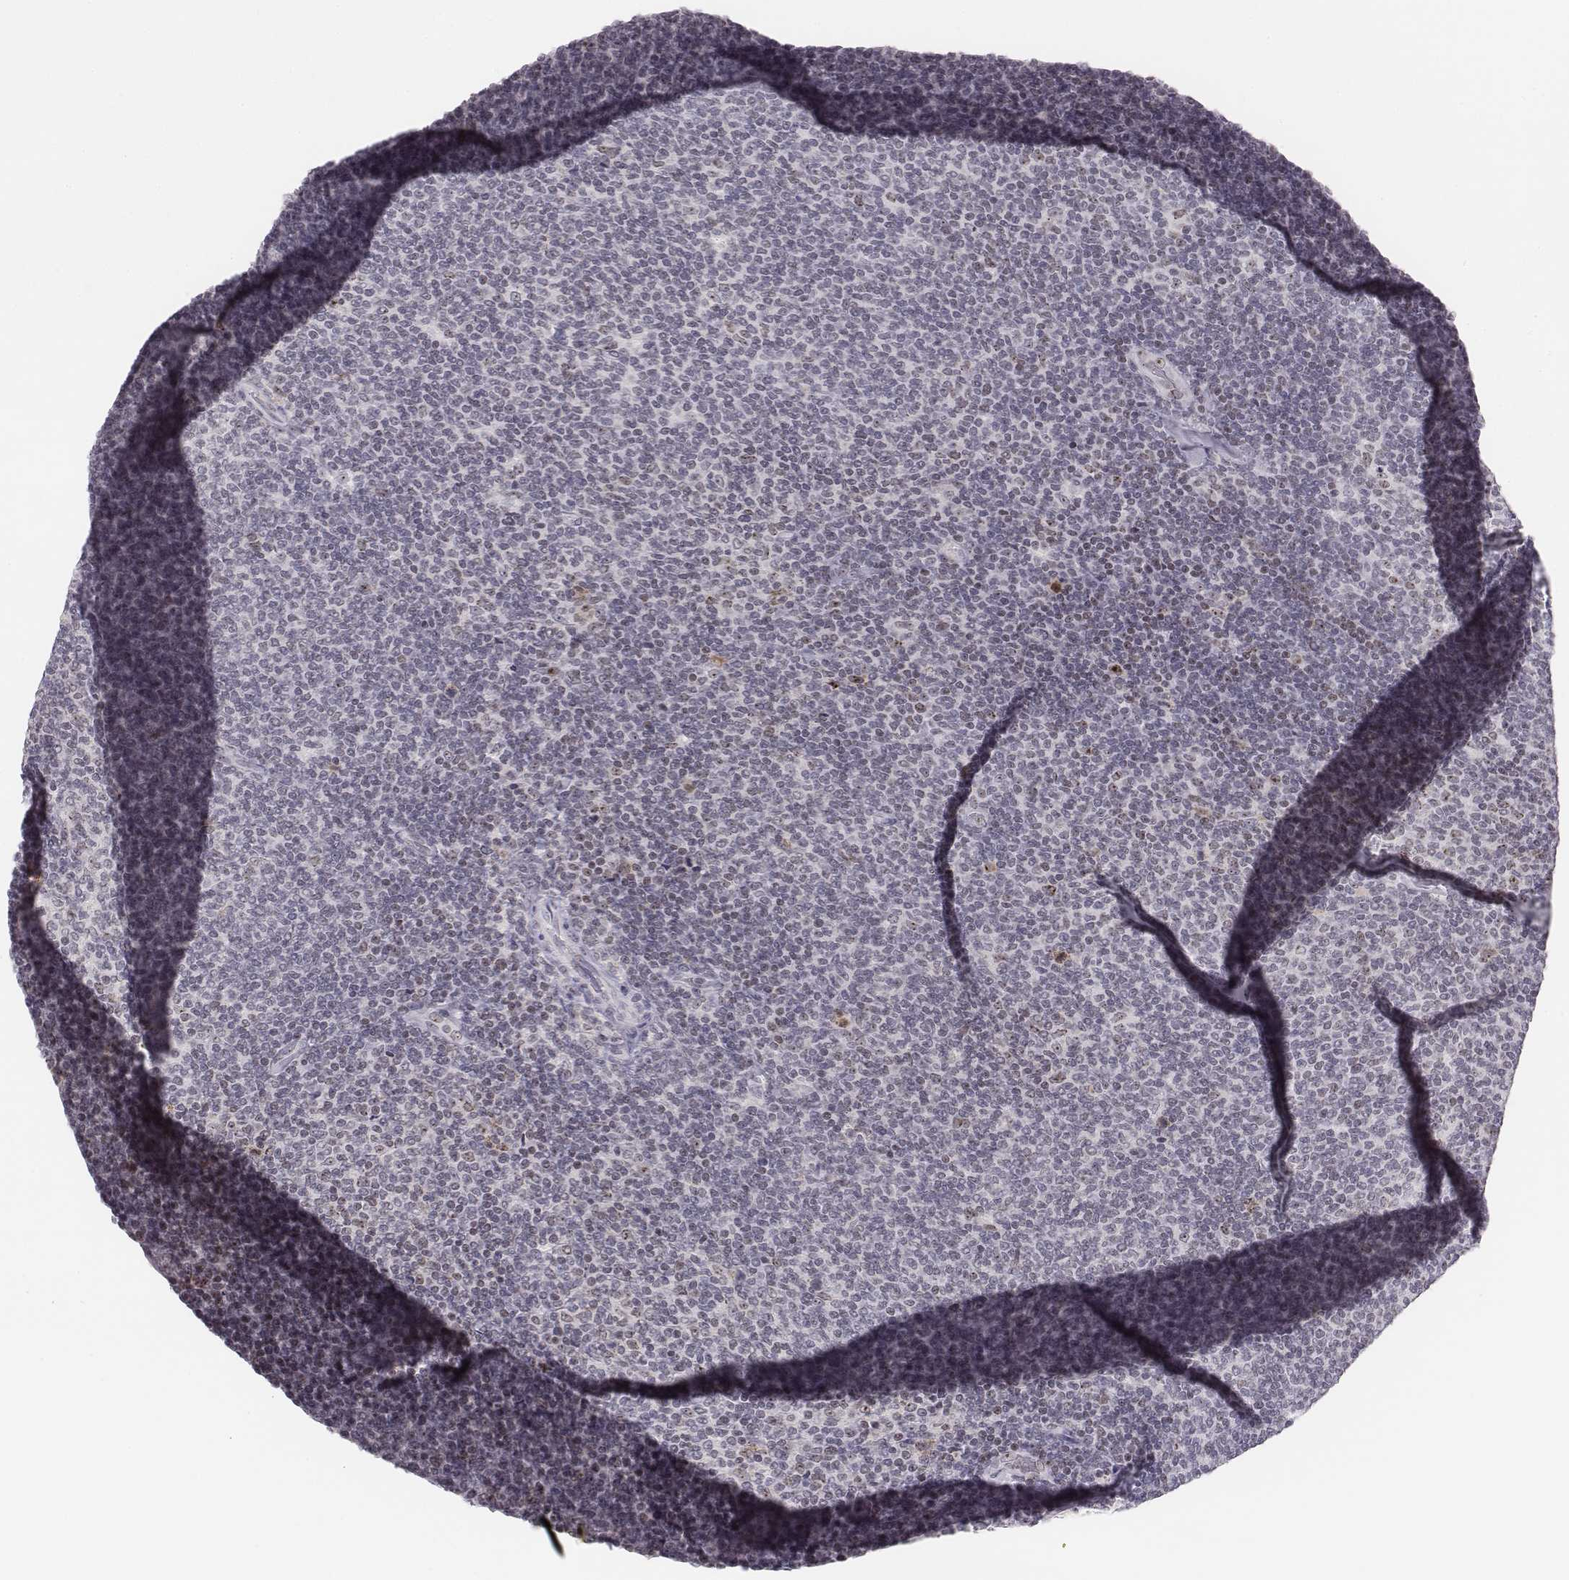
{"staining": {"intensity": "negative", "quantity": "none", "location": "none"}, "tissue": "lymphoma", "cell_type": "Tumor cells", "image_type": "cancer", "snomed": [{"axis": "morphology", "description": "Malignant lymphoma, non-Hodgkin's type, Low grade"}, {"axis": "topography", "description": "Lymph node"}], "caption": "Immunohistochemistry (IHC) of lymphoma exhibits no positivity in tumor cells.", "gene": "NIFK", "patient": {"sex": "male", "age": 52}}